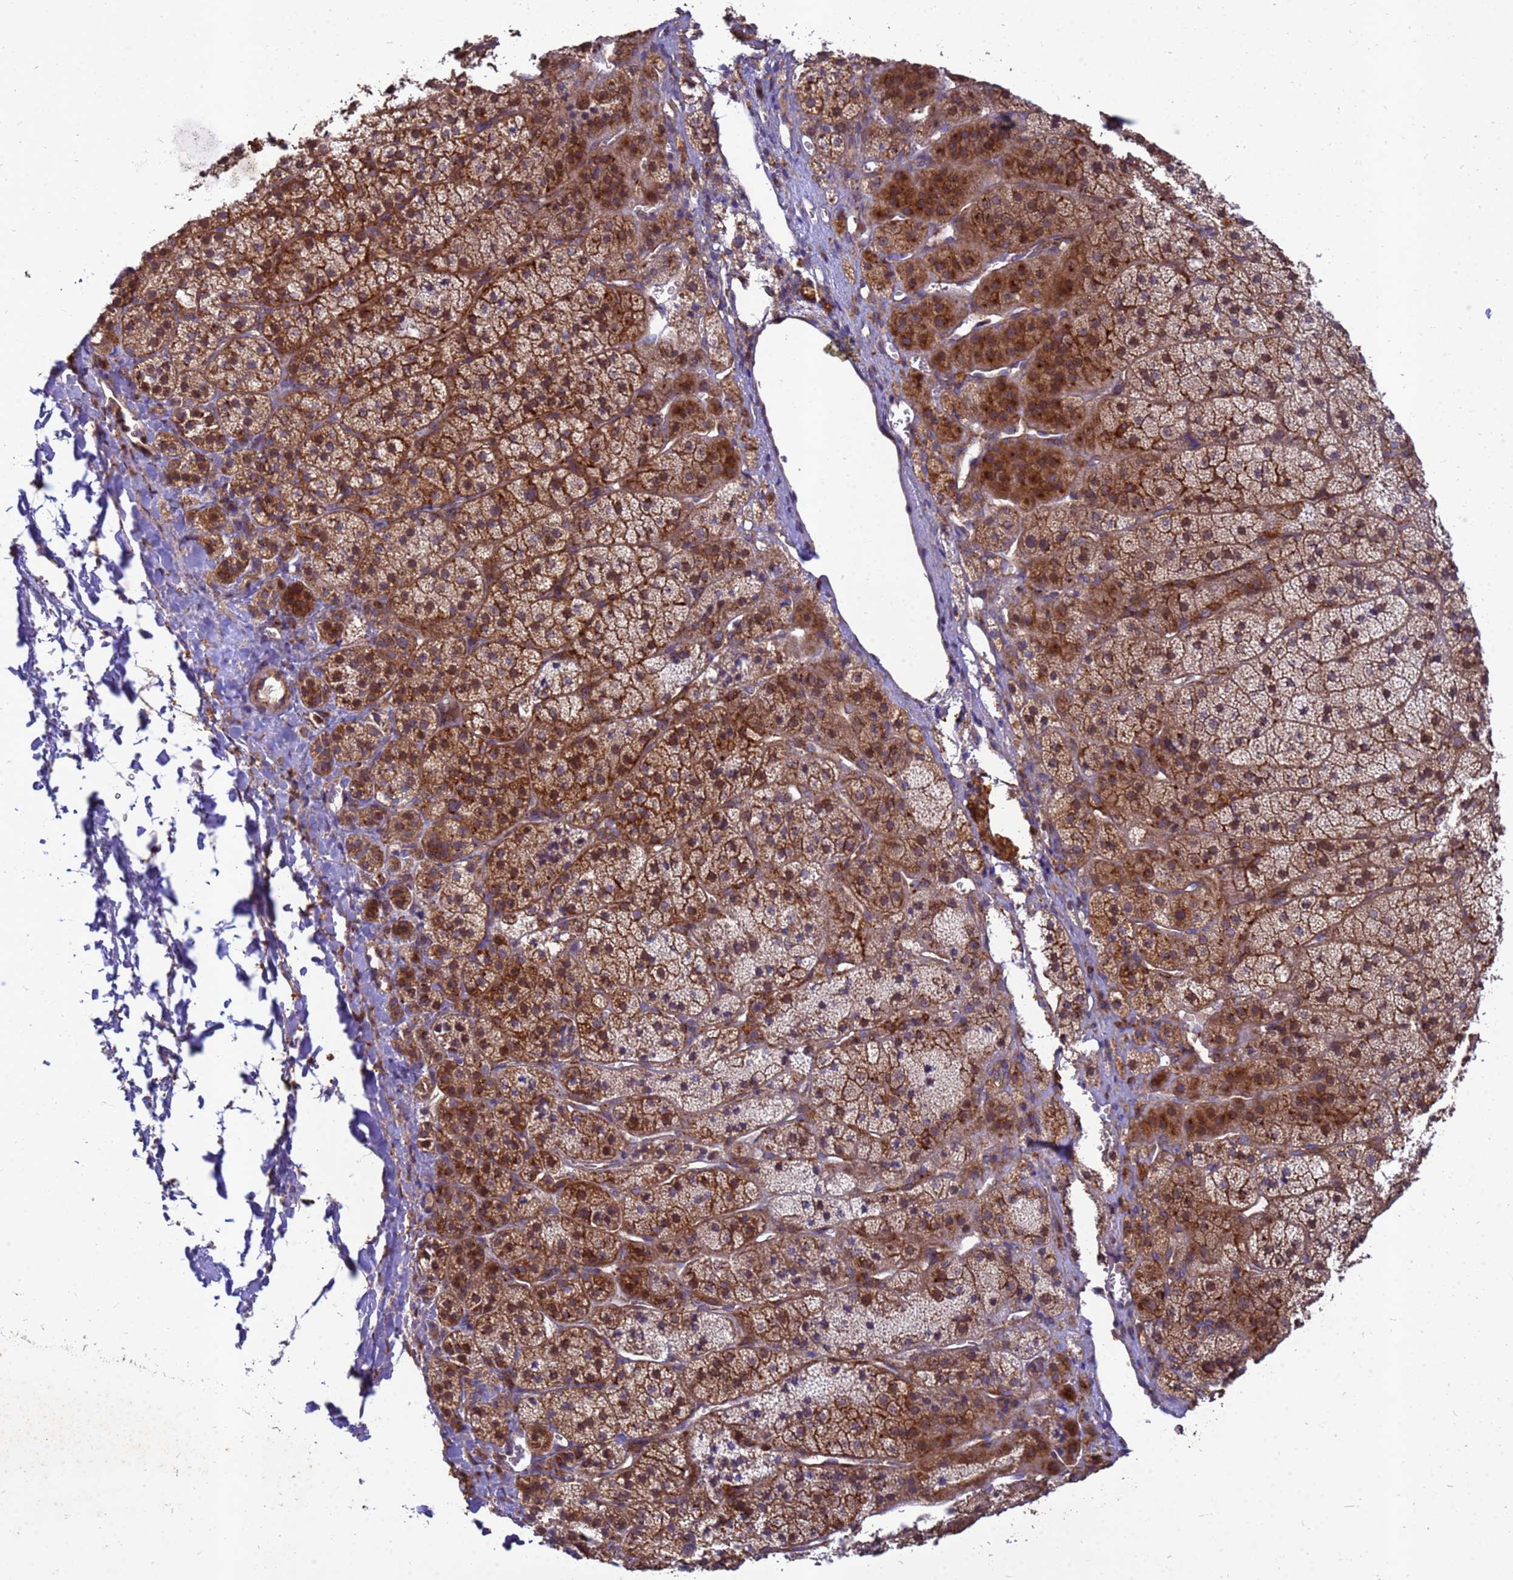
{"staining": {"intensity": "strong", "quantity": ">75%", "location": "cytoplasmic/membranous"}, "tissue": "adrenal gland", "cell_type": "Glandular cells", "image_type": "normal", "snomed": [{"axis": "morphology", "description": "Normal tissue, NOS"}, {"axis": "topography", "description": "Adrenal gland"}], "caption": "DAB immunohistochemical staining of benign human adrenal gland shows strong cytoplasmic/membranous protein expression in approximately >75% of glandular cells. (DAB IHC with brightfield microscopy, high magnification).", "gene": "RNF215", "patient": {"sex": "female", "age": 44}}